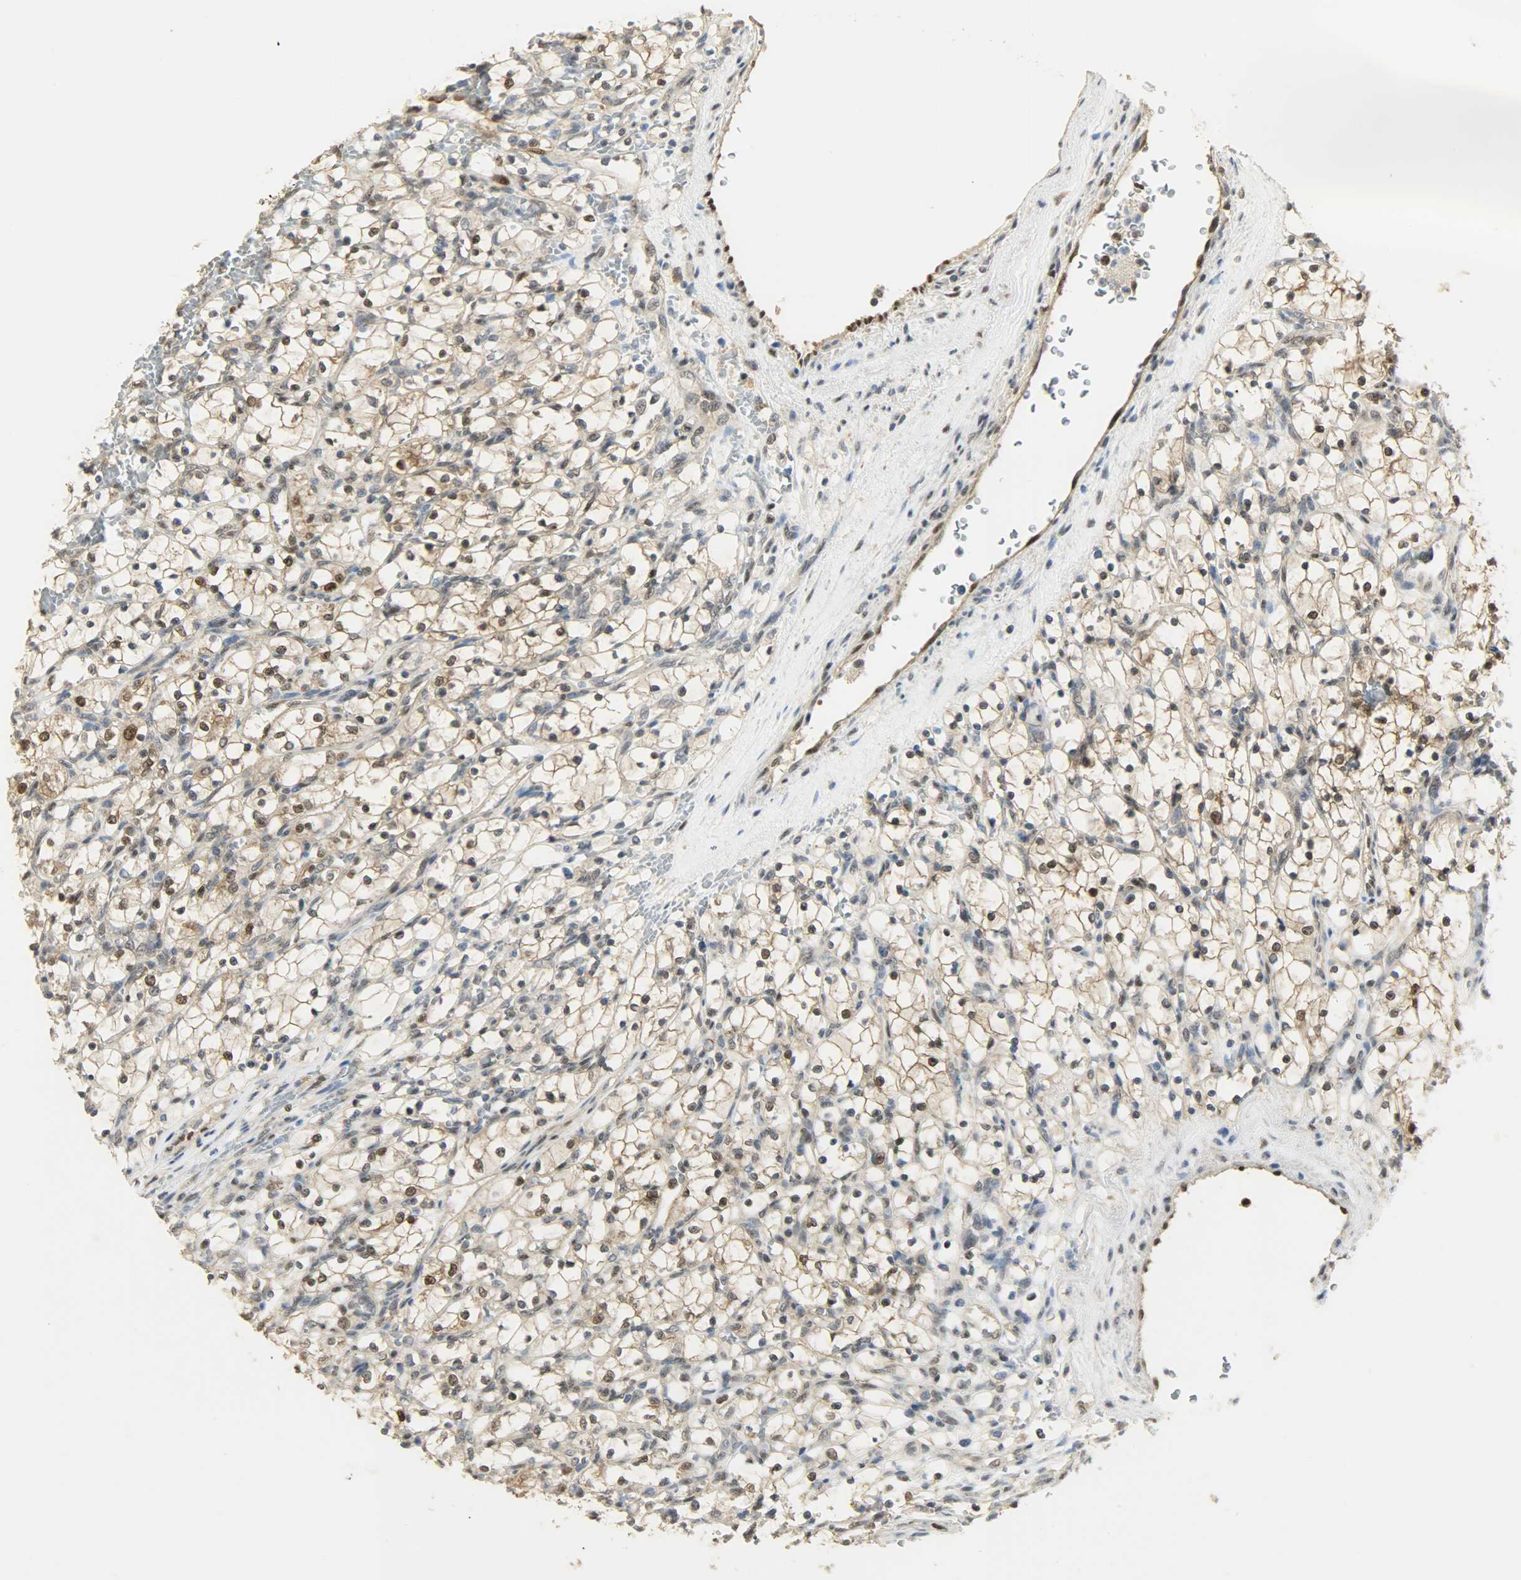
{"staining": {"intensity": "moderate", "quantity": "25%-75%", "location": "nuclear"}, "tissue": "renal cancer", "cell_type": "Tumor cells", "image_type": "cancer", "snomed": [{"axis": "morphology", "description": "Adenocarcinoma, NOS"}, {"axis": "topography", "description": "Kidney"}], "caption": "Tumor cells demonstrate medium levels of moderate nuclear positivity in about 25%-75% of cells in renal cancer (adenocarcinoma). (DAB IHC with brightfield microscopy, high magnification).", "gene": "NPEPL1", "patient": {"sex": "female", "age": 69}}